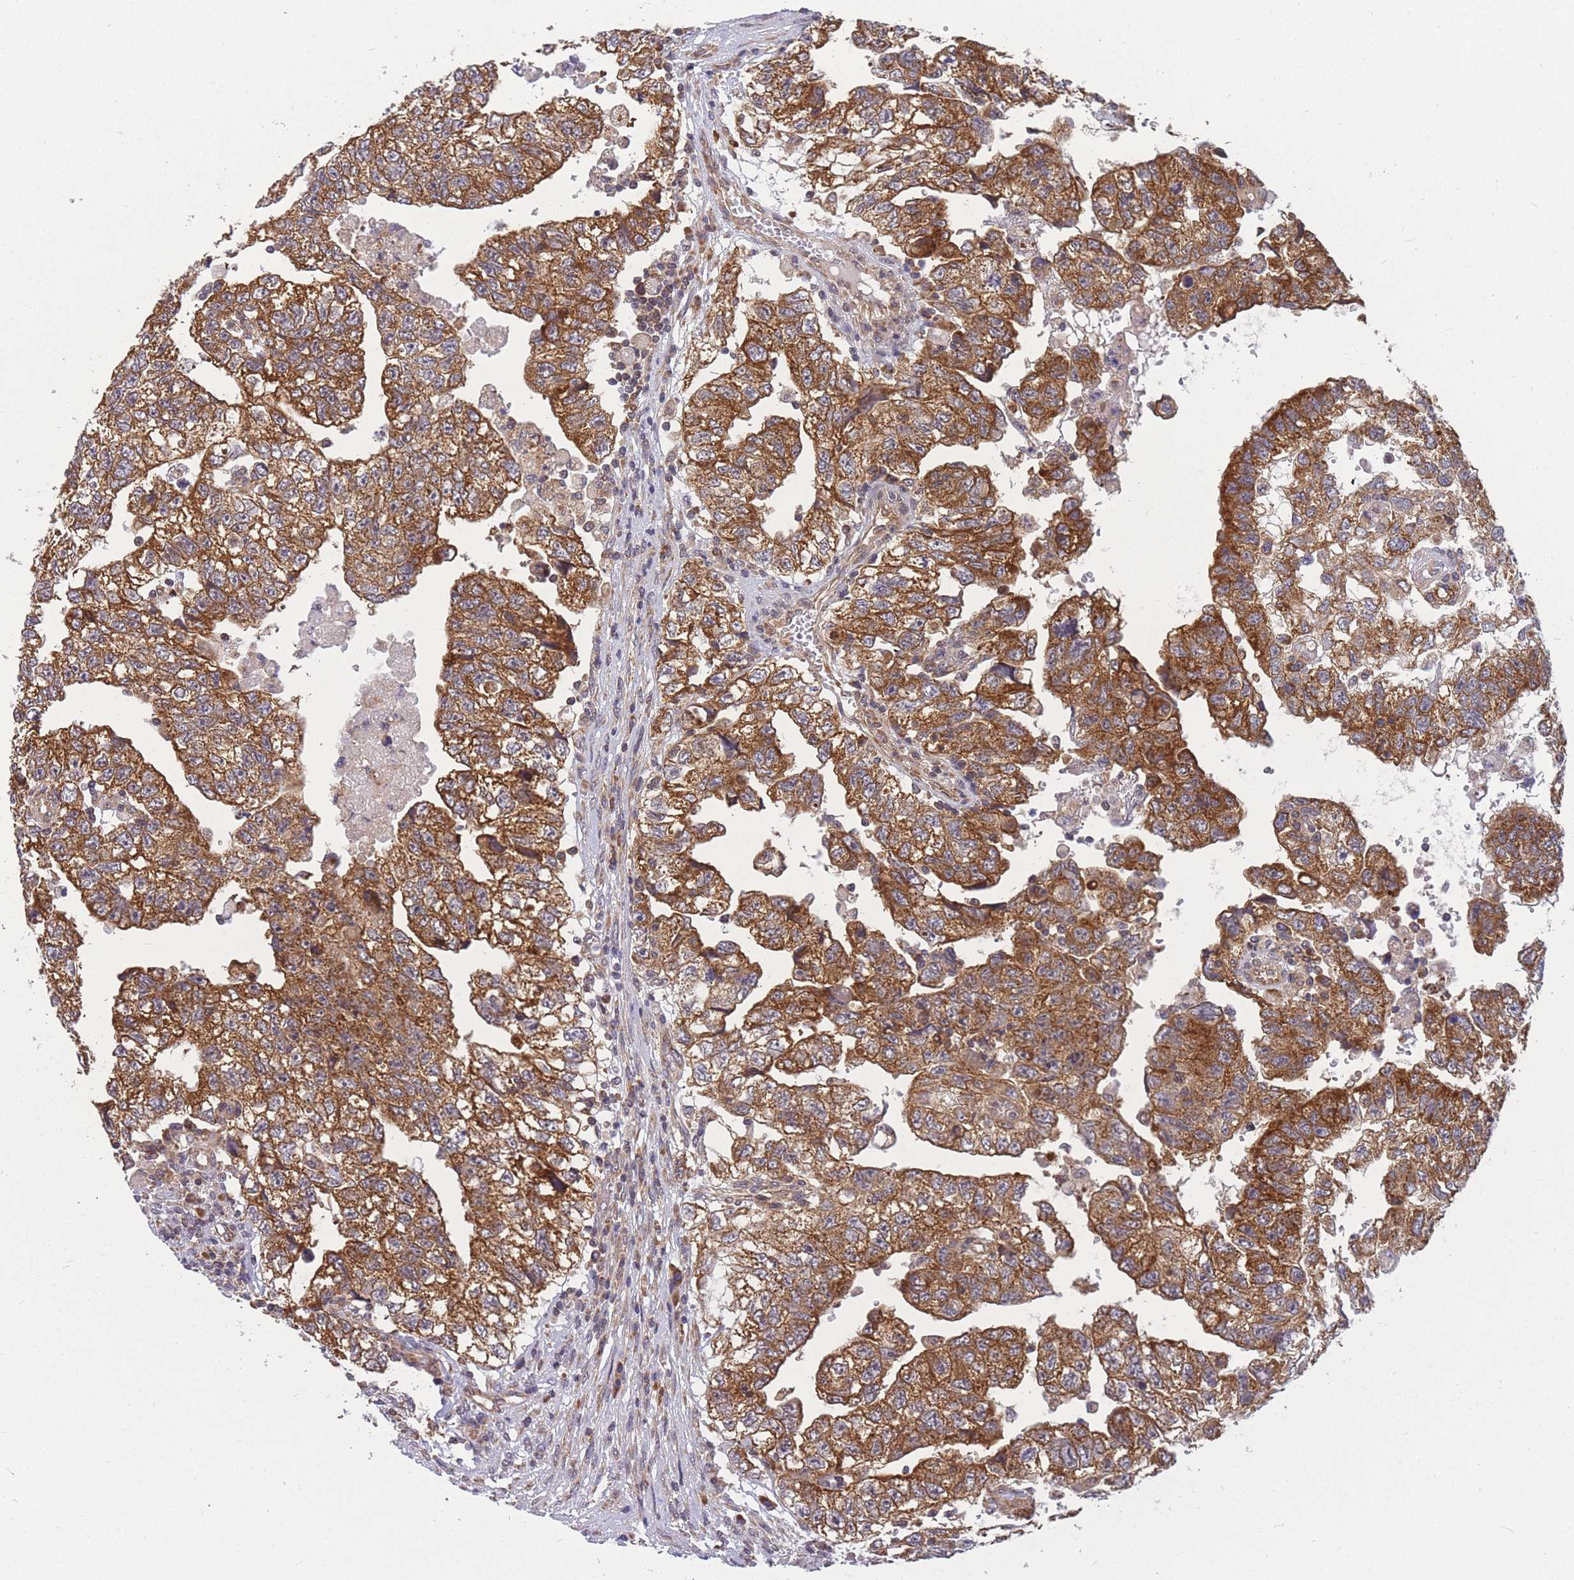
{"staining": {"intensity": "moderate", "quantity": ">75%", "location": "cytoplasmic/membranous"}, "tissue": "testis cancer", "cell_type": "Tumor cells", "image_type": "cancer", "snomed": [{"axis": "morphology", "description": "Carcinoma, Embryonal, NOS"}, {"axis": "topography", "description": "Testis"}], "caption": "Human testis embryonal carcinoma stained for a protein (brown) exhibits moderate cytoplasmic/membranous positive positivity in approximately >75% of tumor cells.", "gene": "MRPL23", "patient": {"sex": "male", "age": 36}}